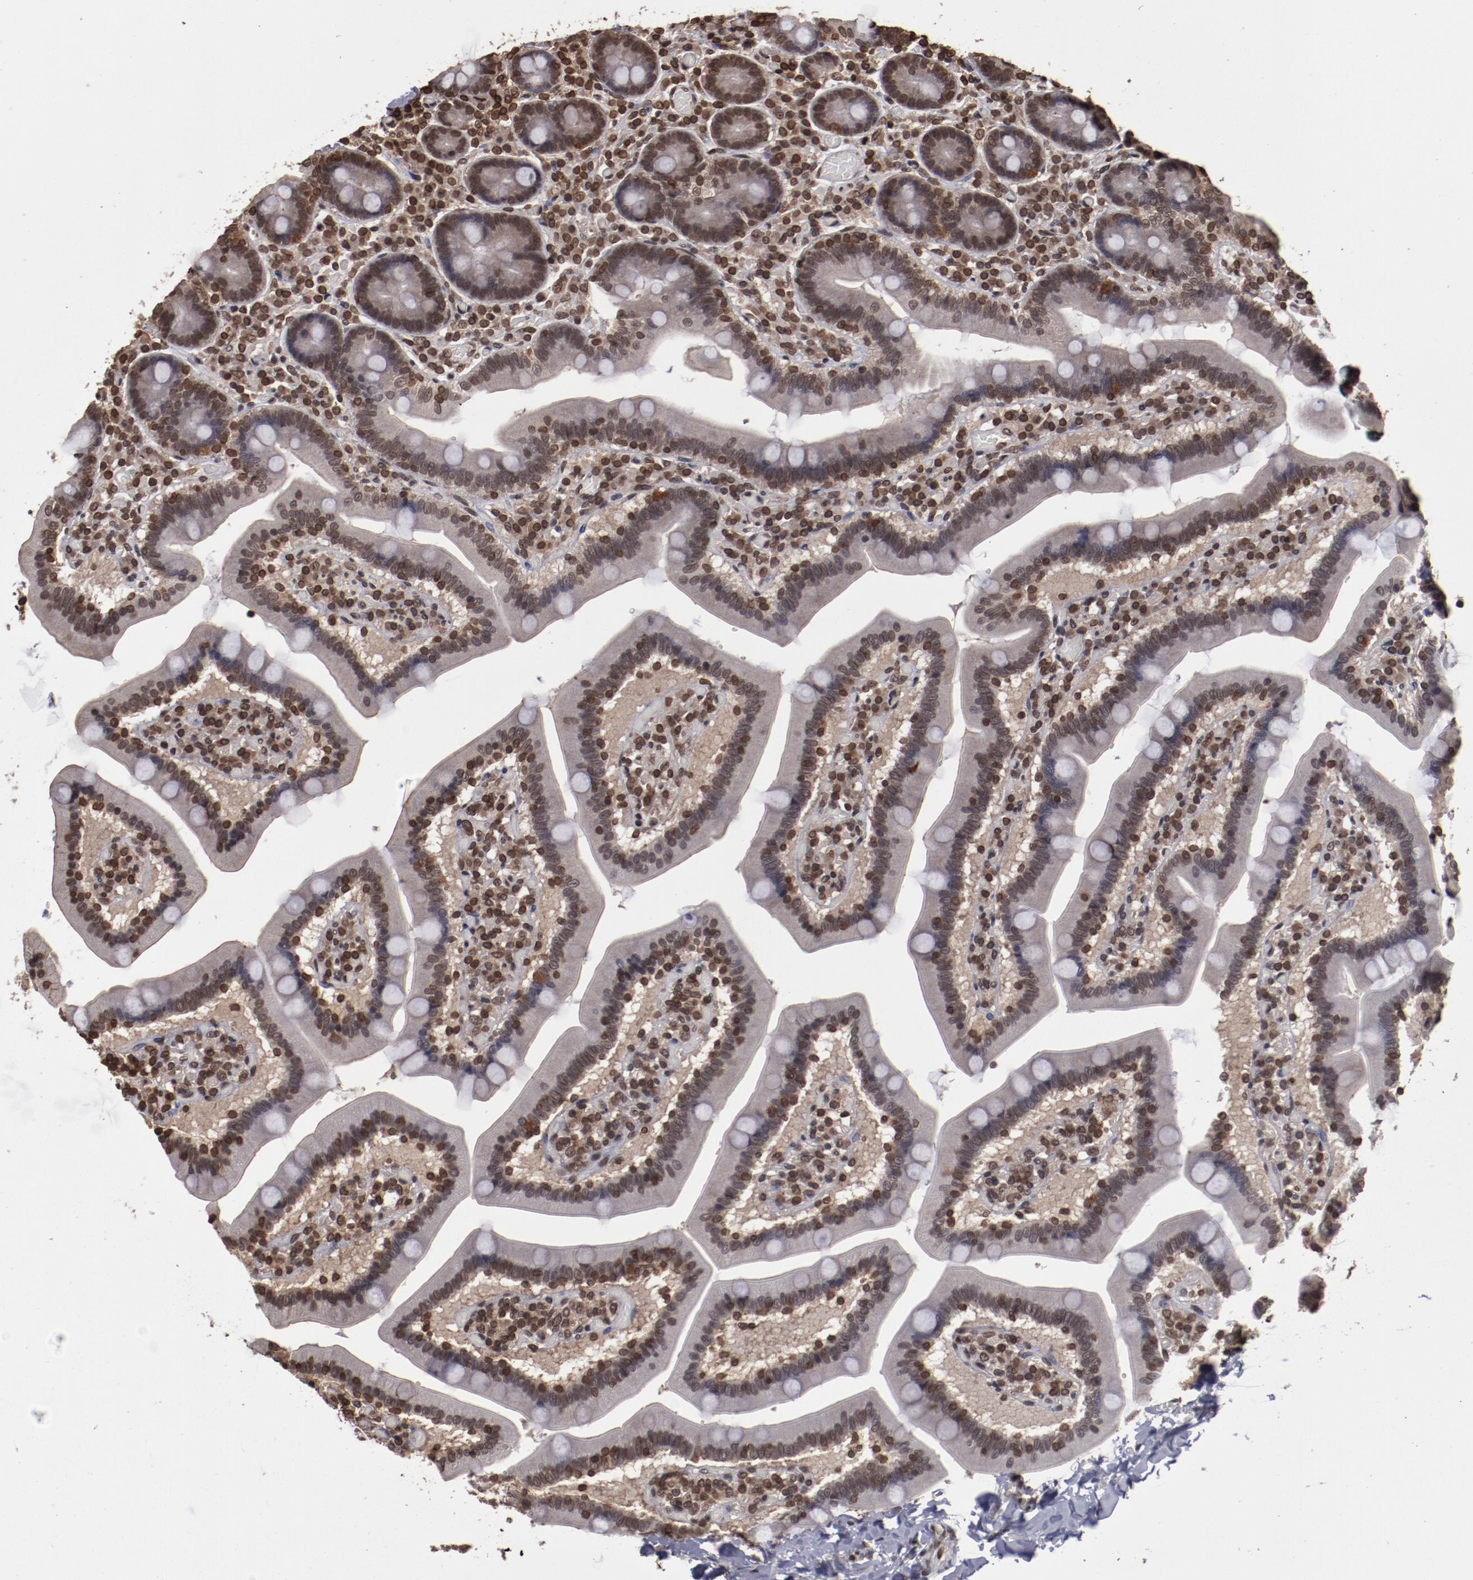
{"staining": {"intensity": "strong", "quantity": ">75%", "location": "nuclear"}, "tissue": "duodenum", "cell_type": "Glandular cells", "image_type": "normal", "snomed": [{"axis": "morphology", "description": "Normal tissue, NOS"}, {"axis": "topography", "description": "Duodenum"}], "caption": "Immunohistochemical staining of benign duodenum demonstrates >75% levels of strong nuclear protein staining in approximately >75% of glandular cells. Immunohistochemistry stains the protein of interest in brown and the nuclei are stained blue.", "gene": "AKT1", "patient": {"sex": "male", "age": 66}}